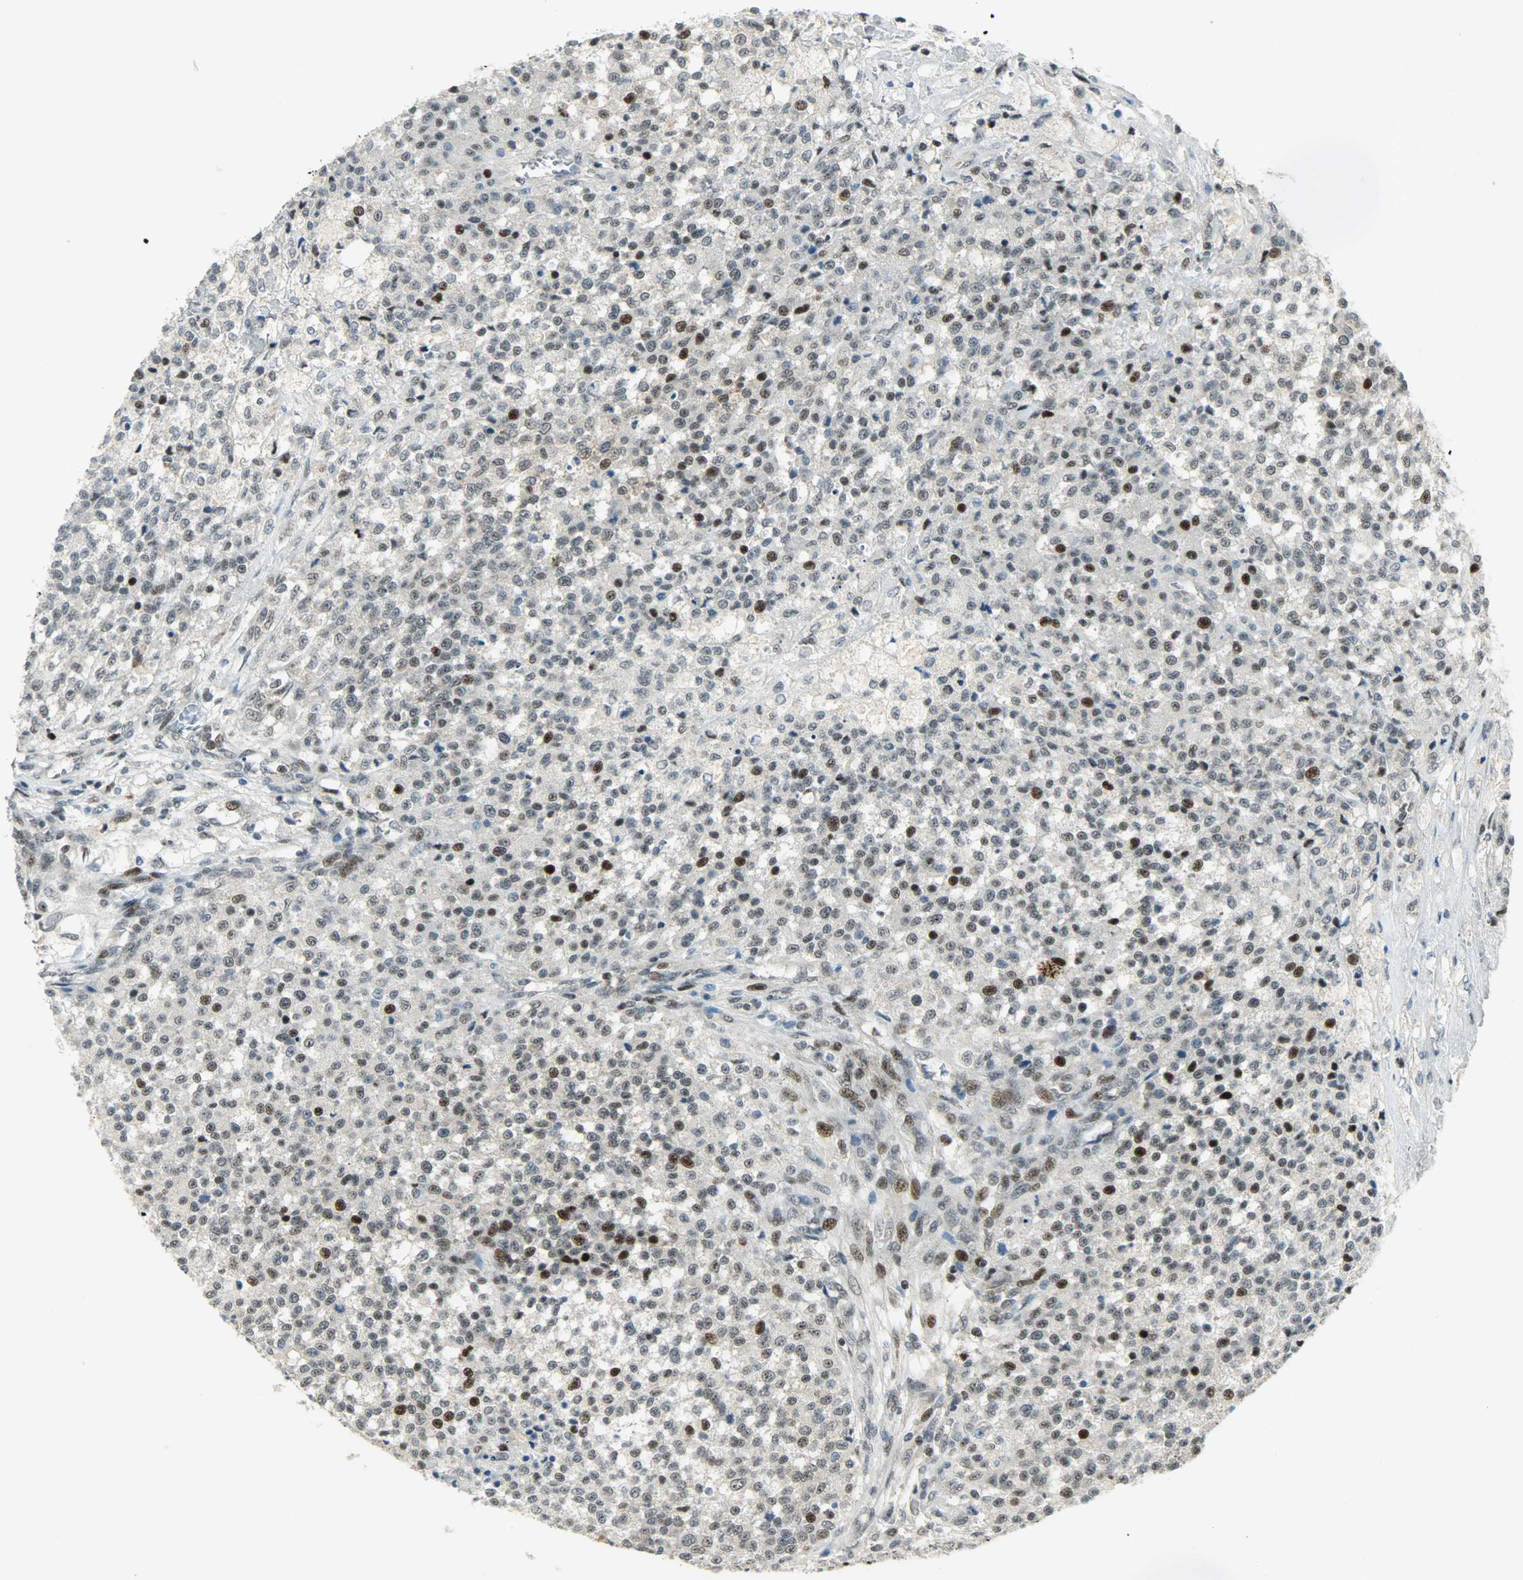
{"staining": {"intensity": "weak", "quantity": "25%-75%", "location": "cytoplasmic/membranous,nuclear"}, "tissue": "testis cancer", "cell_type": "Tumor cells", "image_type": "cancer", "snomed": [{"axis": "morphology", "description": "Seminoma, NOS"}, {"axis": "topography", "description": "Testis"}], "caption": "This histopathology image displays immunohistochemistry (IHC) staining of testis seminoma, with low weak cytoplasmic/membranous and nuclear staining in approximately 25%-75% of tumor cells.", "gene": "IL15", "patient": {"sex": "male", "age": 59}}